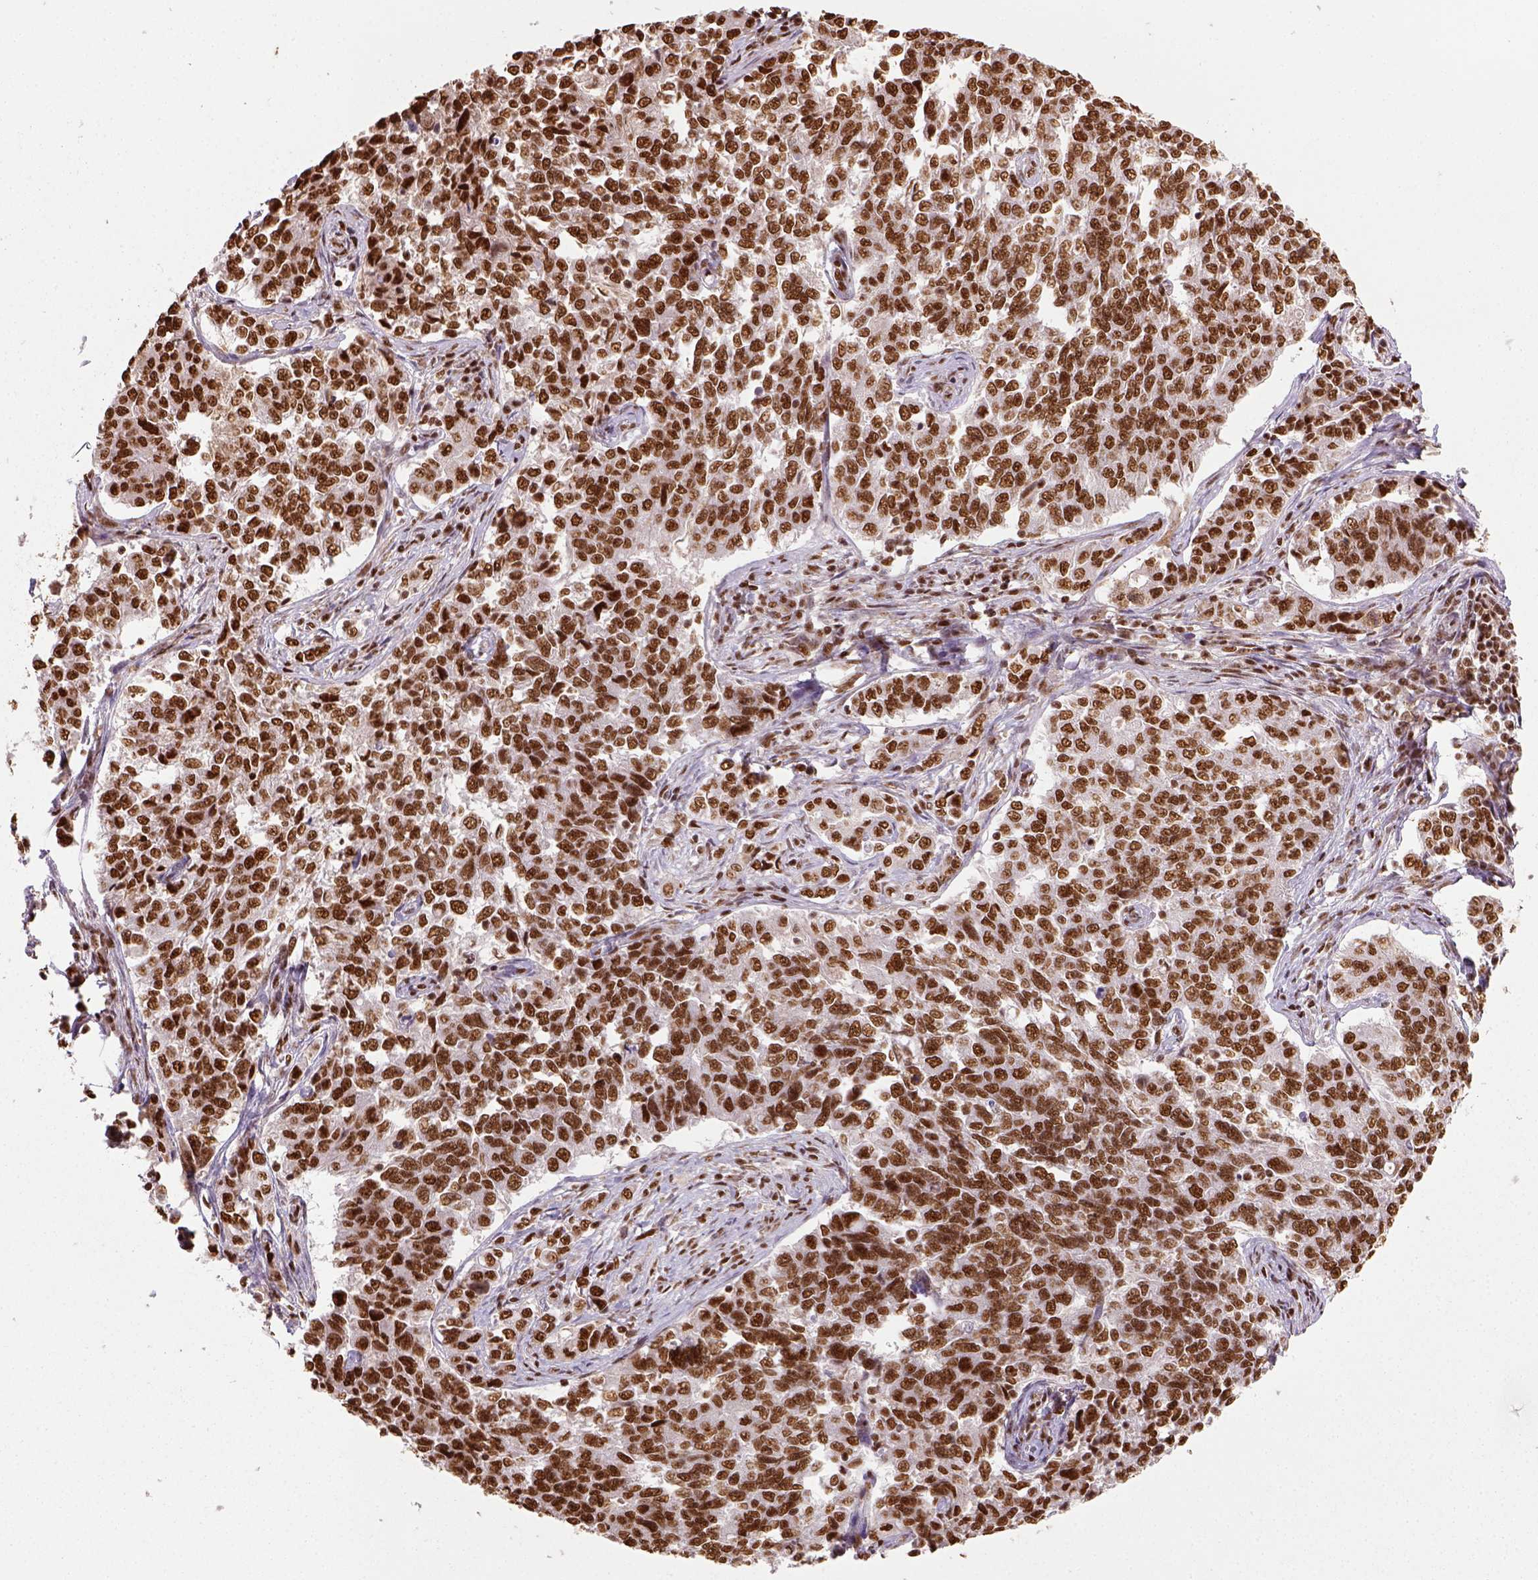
{"staining": {"intensity": "strong", "quantity": ">75%", "location": "nuclear"}, "tissue": "endometrial cancer", "cell_type": "Tumor cells", "image_type": "cancer", "snomed": [{"axis": "morphology", "description": "Adenocarcinoma, NOS"}, {"axis": "topography", "description": "Endometrium"}], "caption": "Tumor cells display high levels of strong nuclear expression in approximately >75% of cells in endometrial cancer (adenocarcinoma). (Stains: DAB in brown, nuclei in blue, Microscopy: brightfield microscopy at high magnification).", "gene": "CCAR1", "patient": {"sex": "female", "age": 43}}